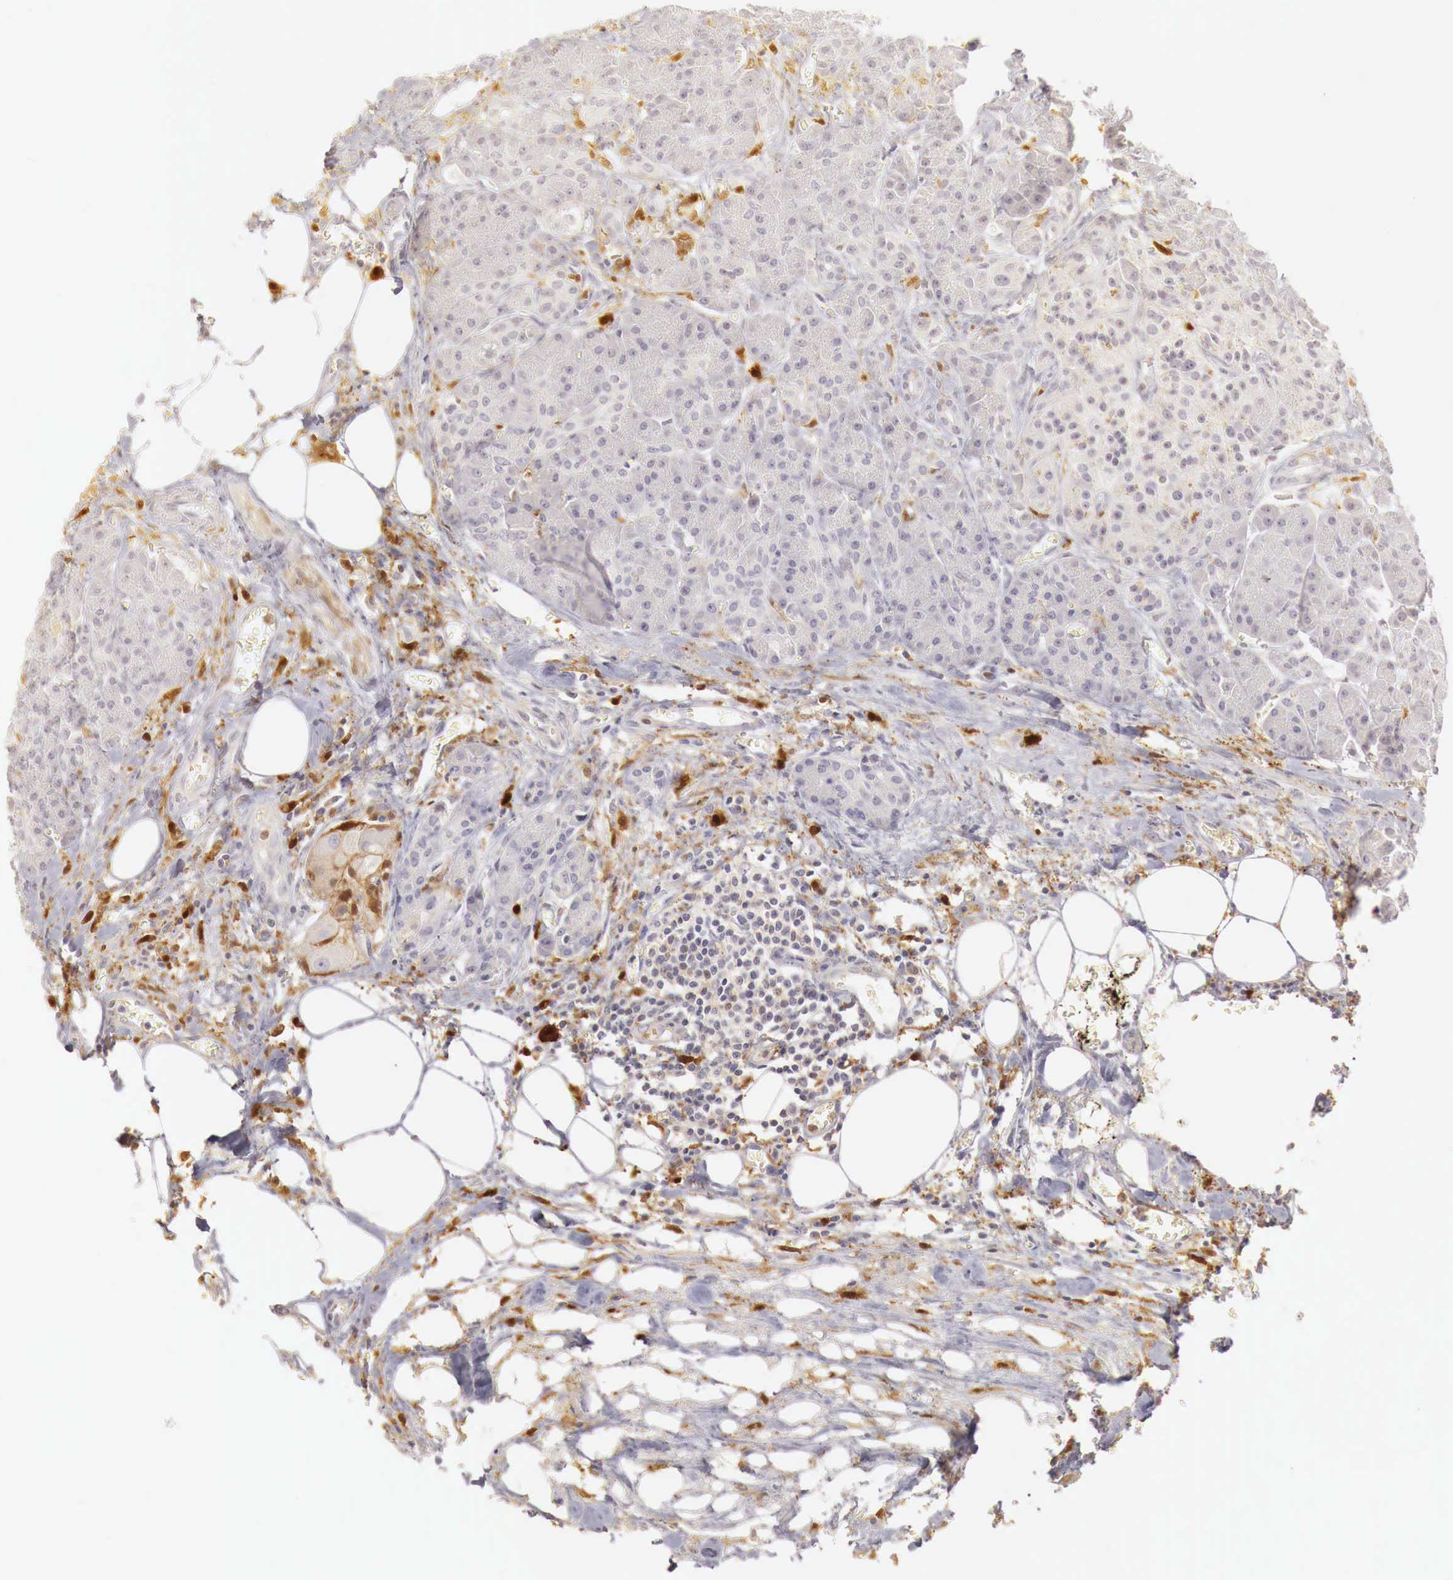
{"staining": {"intensity": "moderate", "quantity": "<25%", "location": "cytoplasmic/membranous"}, "tissue": "pancreas", "cell_type": "Exocrine glandular cells", "image_type": "normal", "snomed": [{"axis": "morphology", "description": "Normal tissue, NOS"}, {"axis": "topography", "description": "Pancreas"}], "caption": "The immunohistochemical stain labels moderate cytoplasmic/membranous positivity in exocrine glandular cells of benign pancreas. The staining was performed using DAB (3,3'-diaminobenzidine) to visualize the protein expression in brown, while the nuclei were stained in blue with hematoxylin (Magnification: 20x).", "gene": "RENBP", "patient": {"sex": "male", "age": 73}}